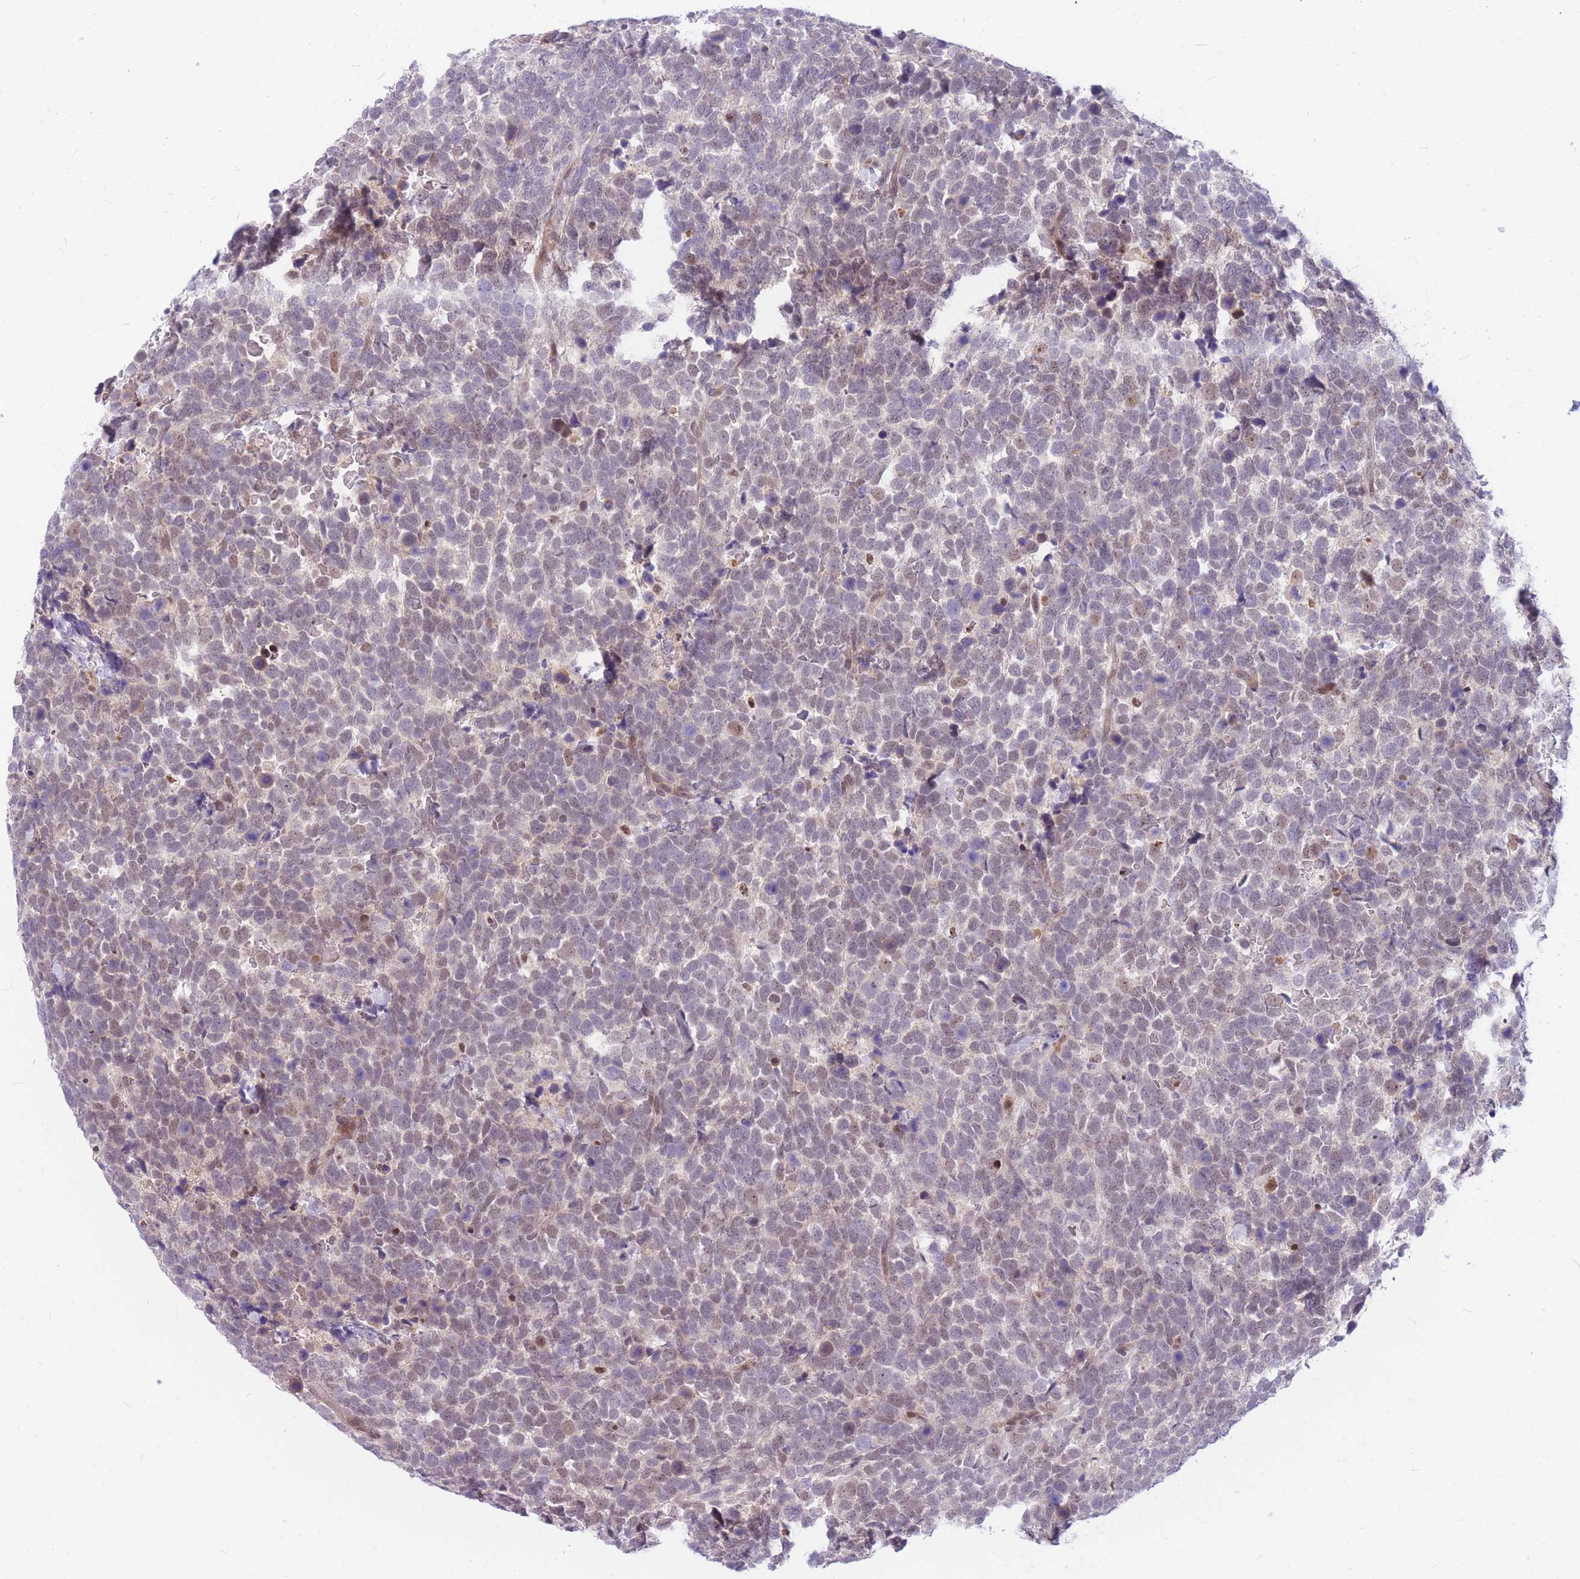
{"staining": {"intensity": "weak", "quantity": "<25%", "location": "nuclear"}, "tissue": "urothelial cancer", "cell_type": "Tumor cells", "image_type": "cancer", "snomed": [{"axis": "morphology", "description": "Urothelial carcinoma, High grade"}, {"axis": "topography", "description": "Urinary bladder"}], "caption": "The IHC histopathology image has no significant staining in tumor cells of urothelial cancer tissue.", "gene": "ERCC2", "patient": {"sex": "female", "age": 82}}